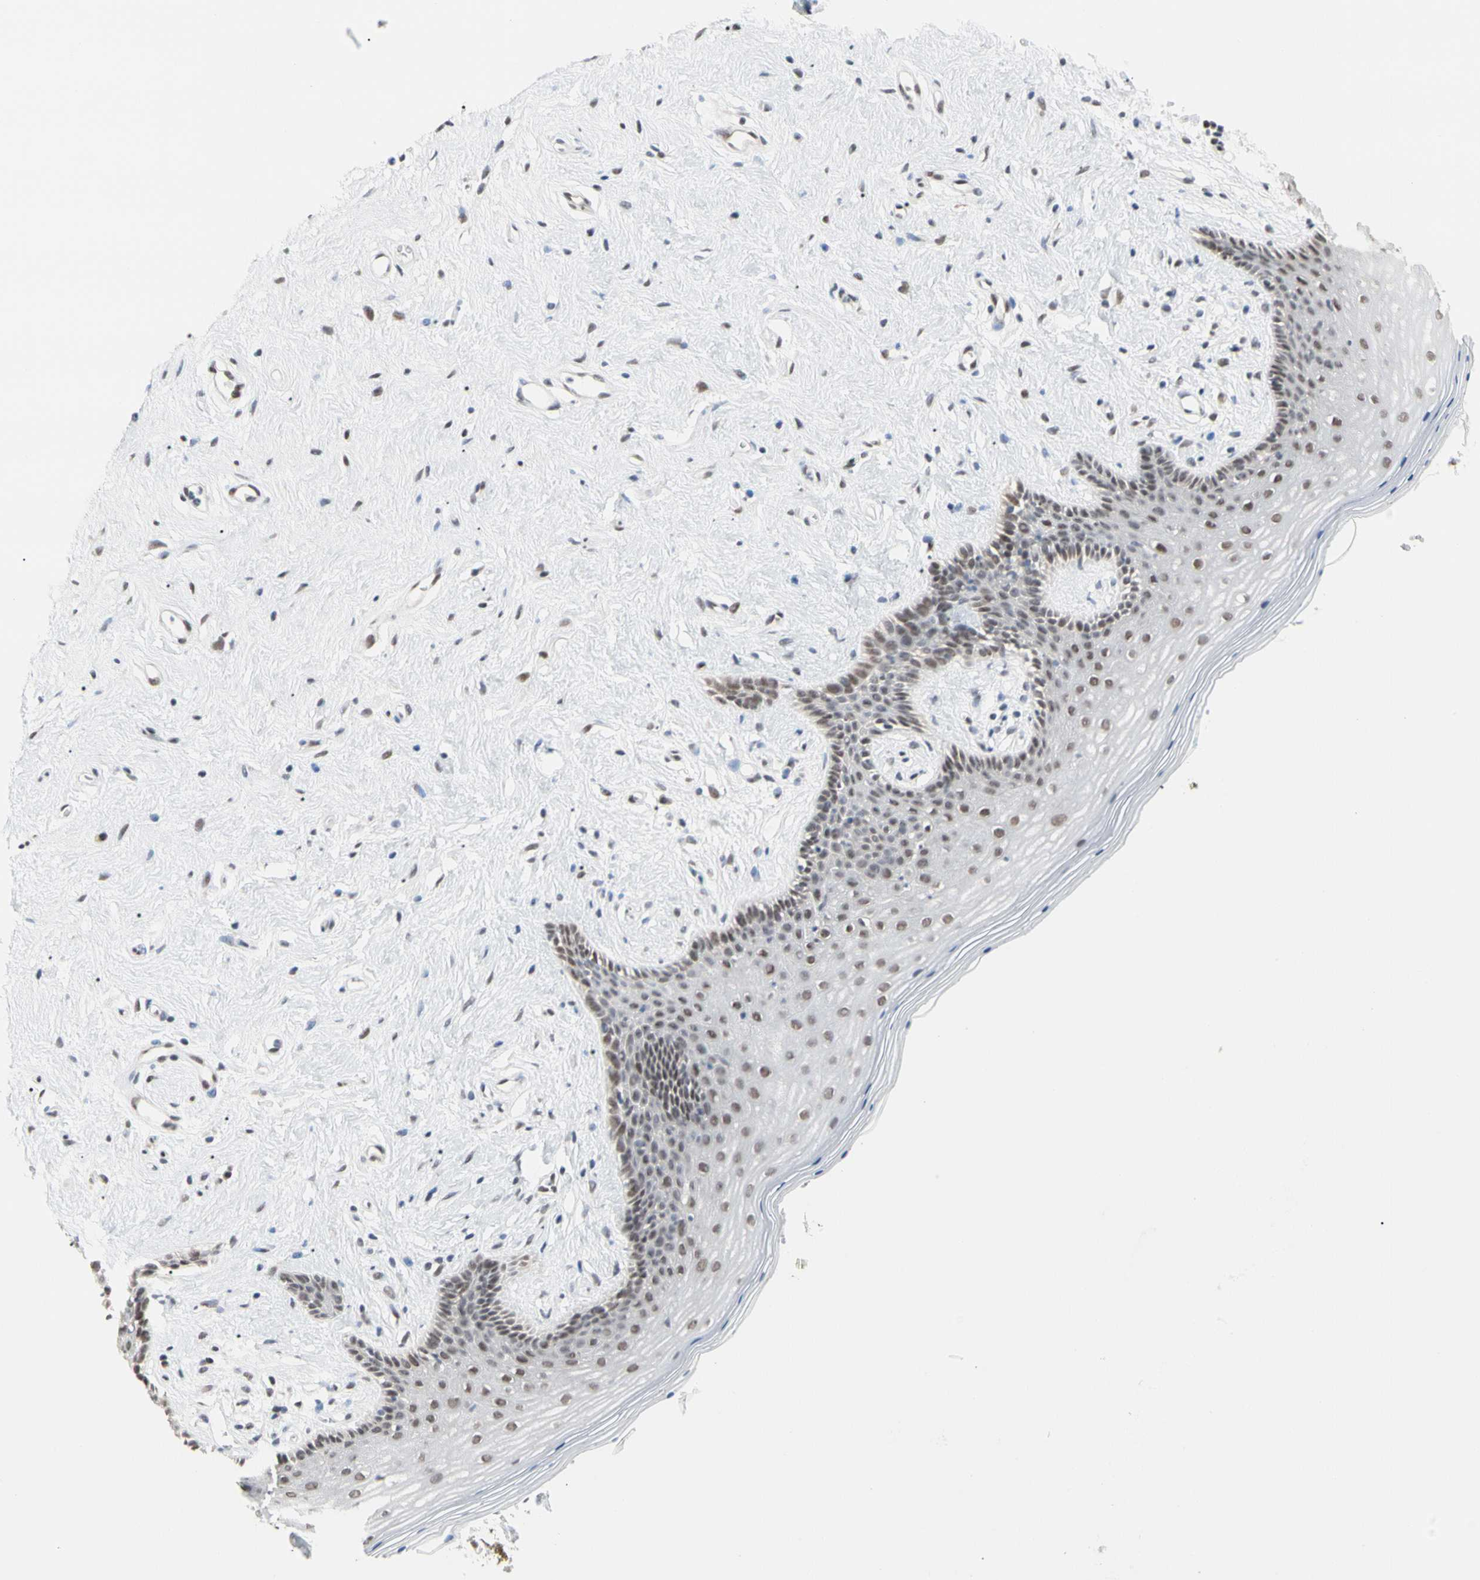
{"staining": {"intensity": "weak", "quantity": "25%-75%", "location": "nuclear"}, "tissue": "vagina", "cell_type": "Squamous epithelial cells", "image_type": "normal", "snomed": [{"axis": "morphology", "description": "Normal tissue, NOS"}, {"axis": "topography", "description": "Vagina"}], "caption": "DAB immunohistochemical staining of unremarkable human vagina reveals weak nuclear protein positivity in approximately 25%-75% of squamous epithelial cells.", "gene": "FAM98B", "patient": {"sex": "female", "age": 44}}